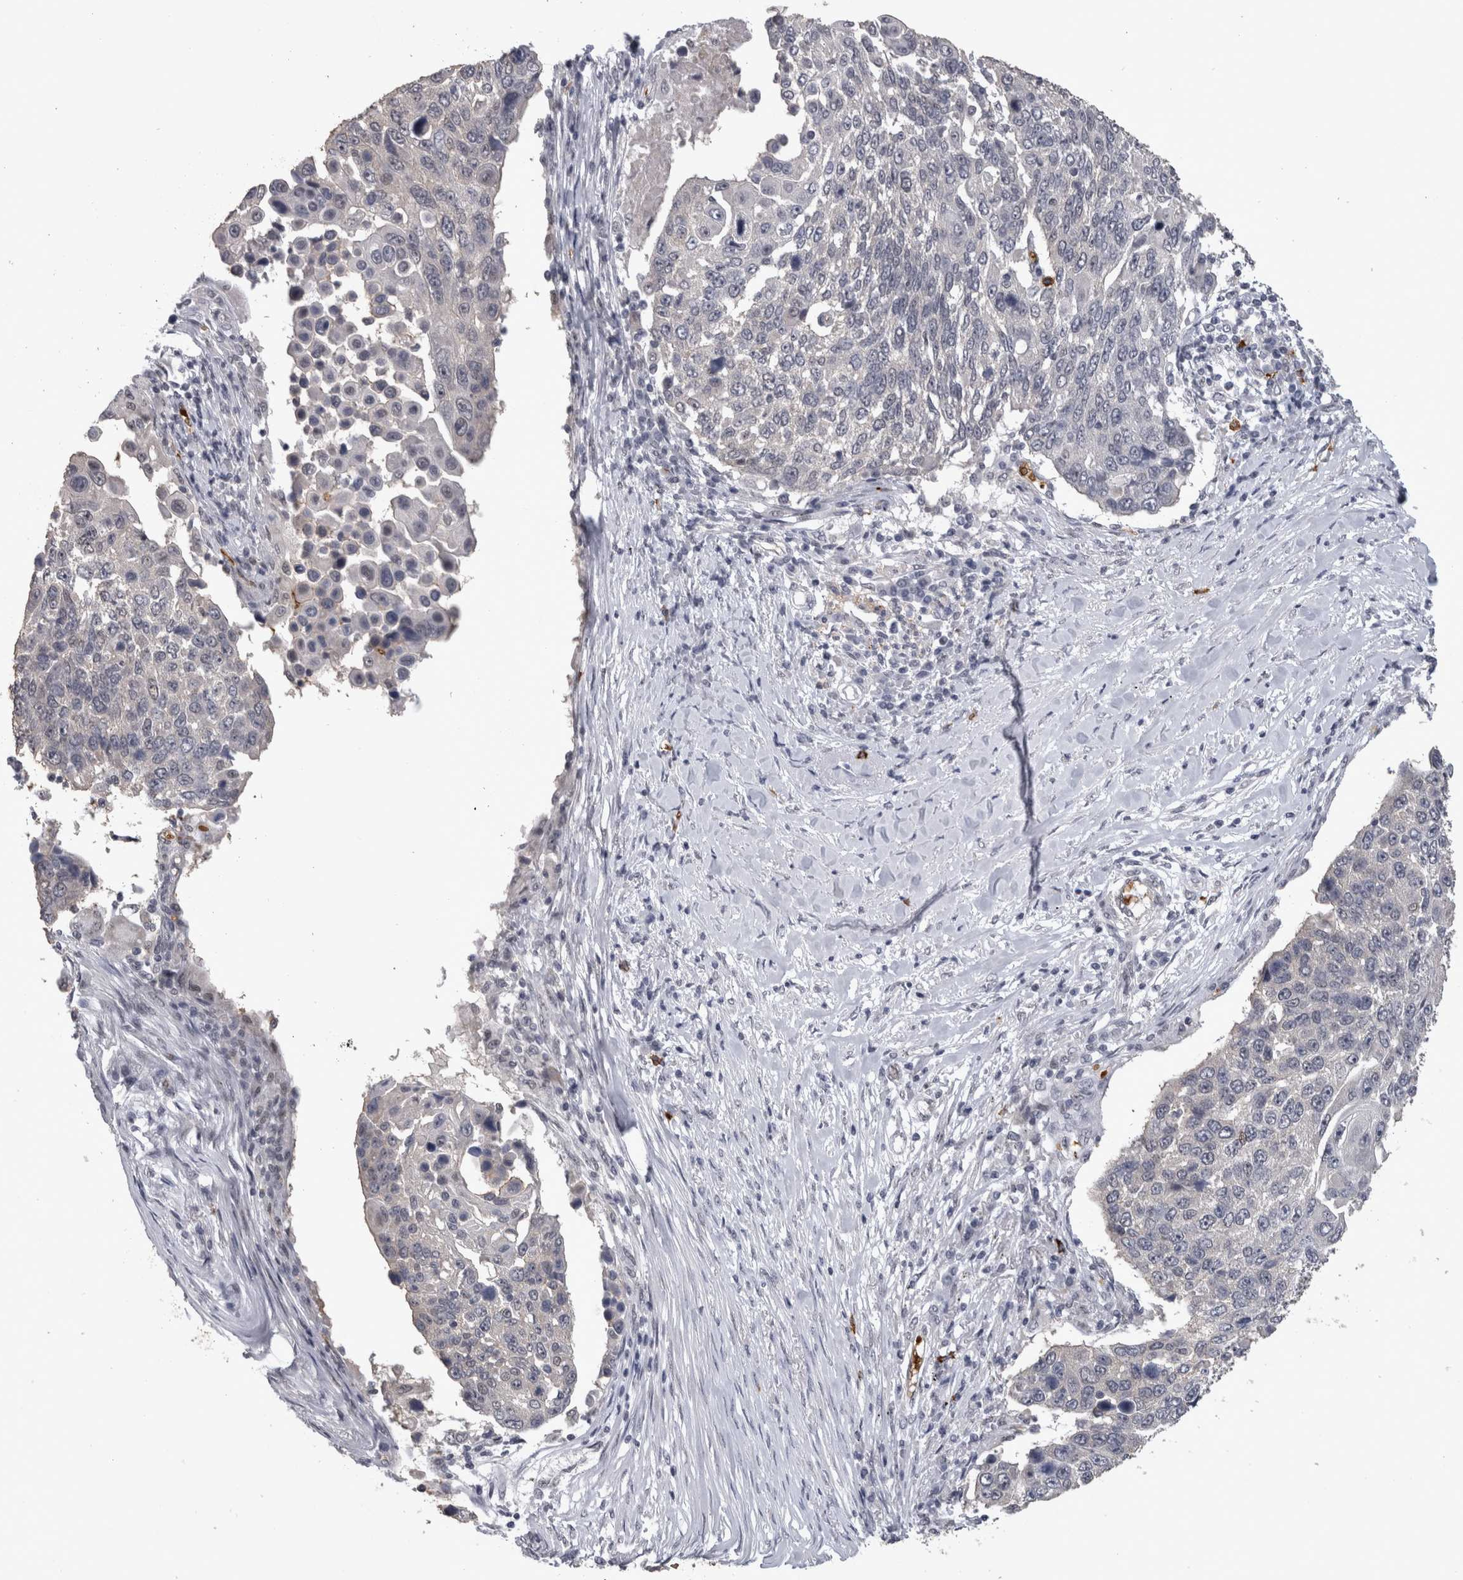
{"staining": {"intensity": "negative", "quantity": "none", "location": "none"}, "tissue": "lung cancer", "cell_type": "Tumor cells", "image_type": "cancer", "snomed": [{"axis": "morphology", "description": "Squamous cell carcinoma, NOS"}, {"axis": "topography", "description": "Lung"}], "caption": "High power microscopy image of an immunohistochemistry (IHC) photomicrograph of squamous cell carcinoma (lung), revealing no significant staining in tumor cells.", "gene": "PEBP4", "patient": {"sex": "male", "age": 66}}